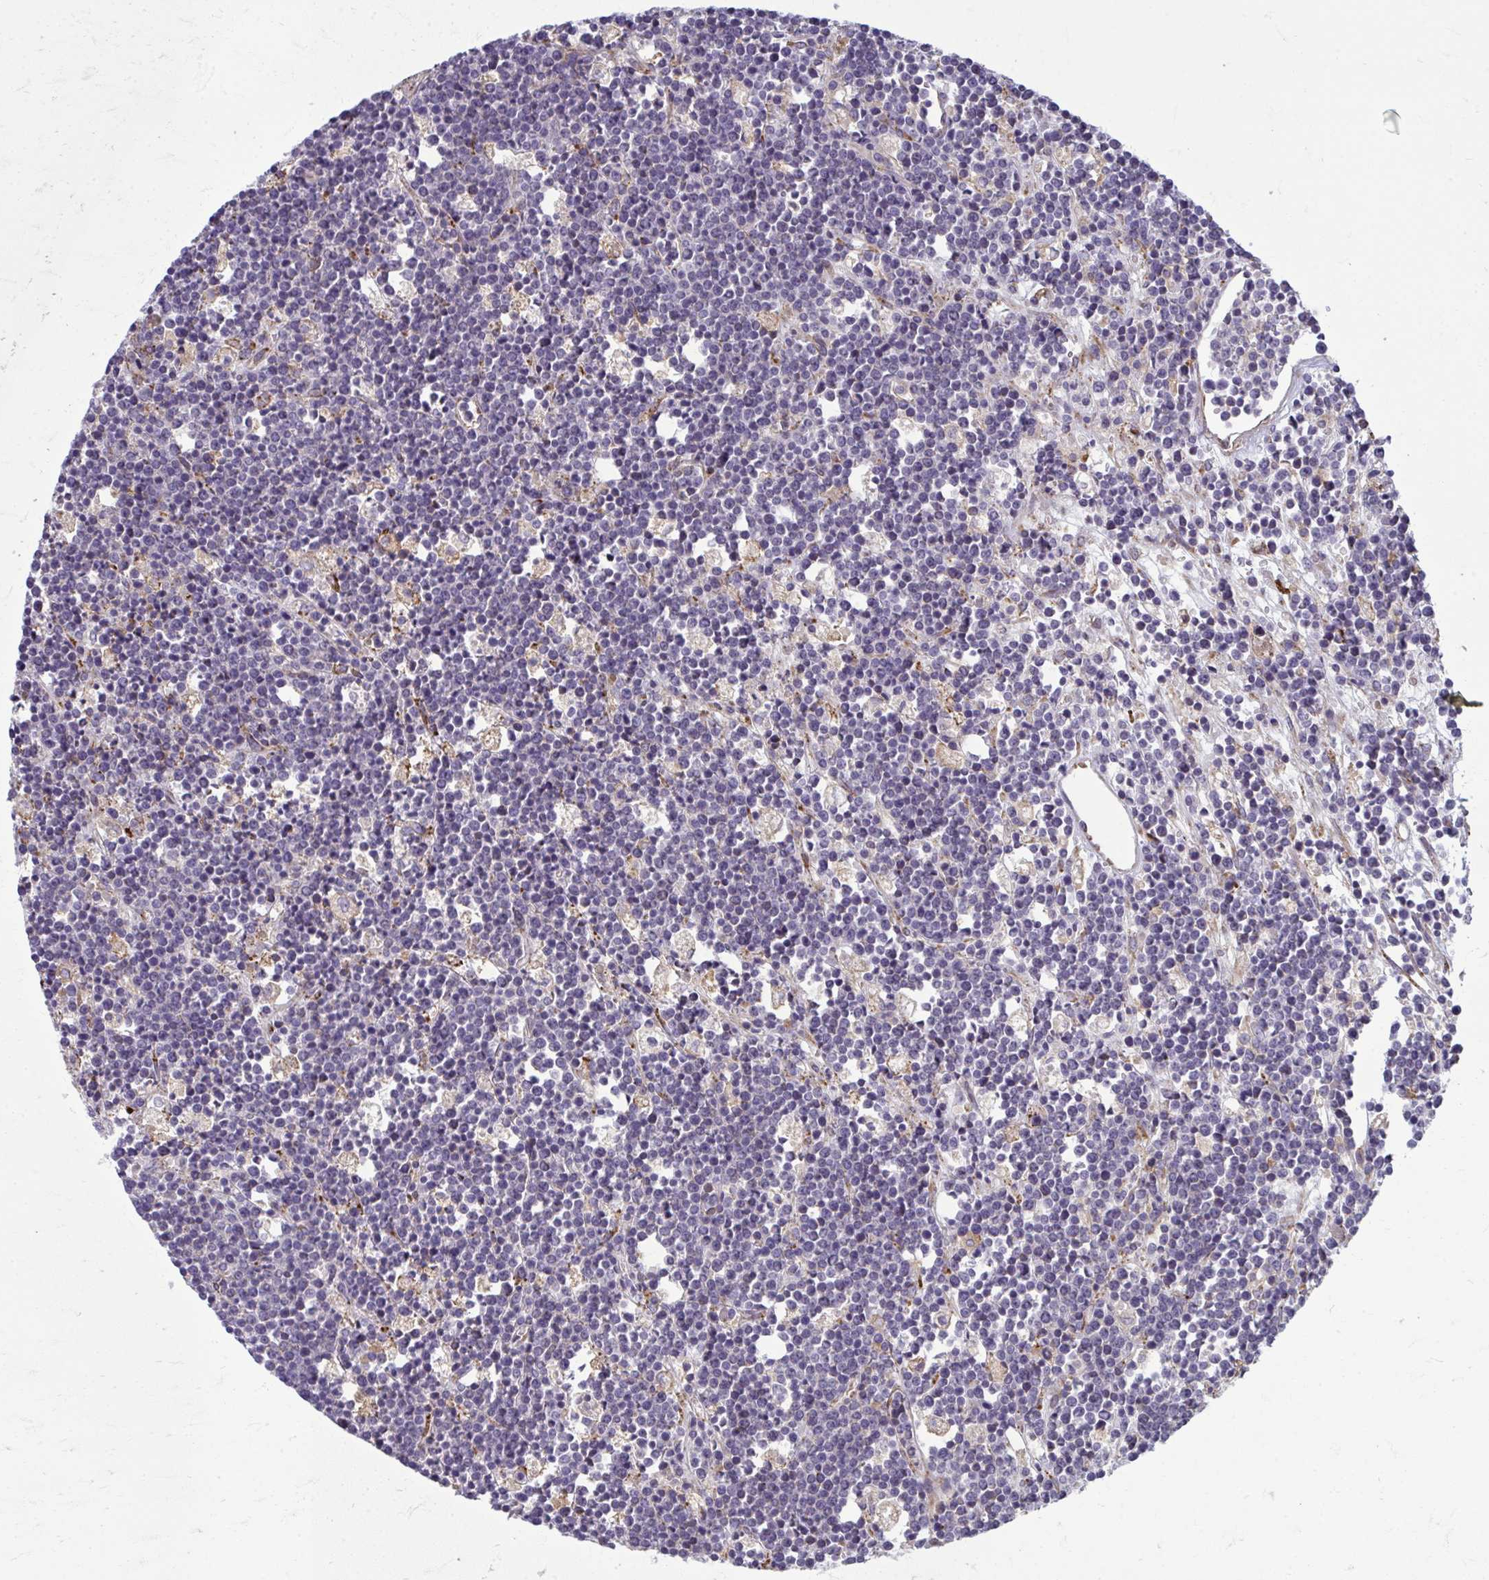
{"staining": {"intensity": "negative", "quantity": "none", "location": "none"}, "tissue": "lymphoma", "cell_type": "Tumor cells", "image_type": "cancer", "snomed": [{"axis": "morphology", "description": "Malignant lymphoma, non-Hodgkin's type, High grade"}, {"axis": "topography", "description": "Ovary"}], "caption": "IHC photomicrograph of high-grade malignant lymphoma, non-Hodgkin's type stained for a protein (brown), which reveals no staining in tumor cells.", "gene": "CEMP1", "patient": {"sex": "female", "age": 56}}